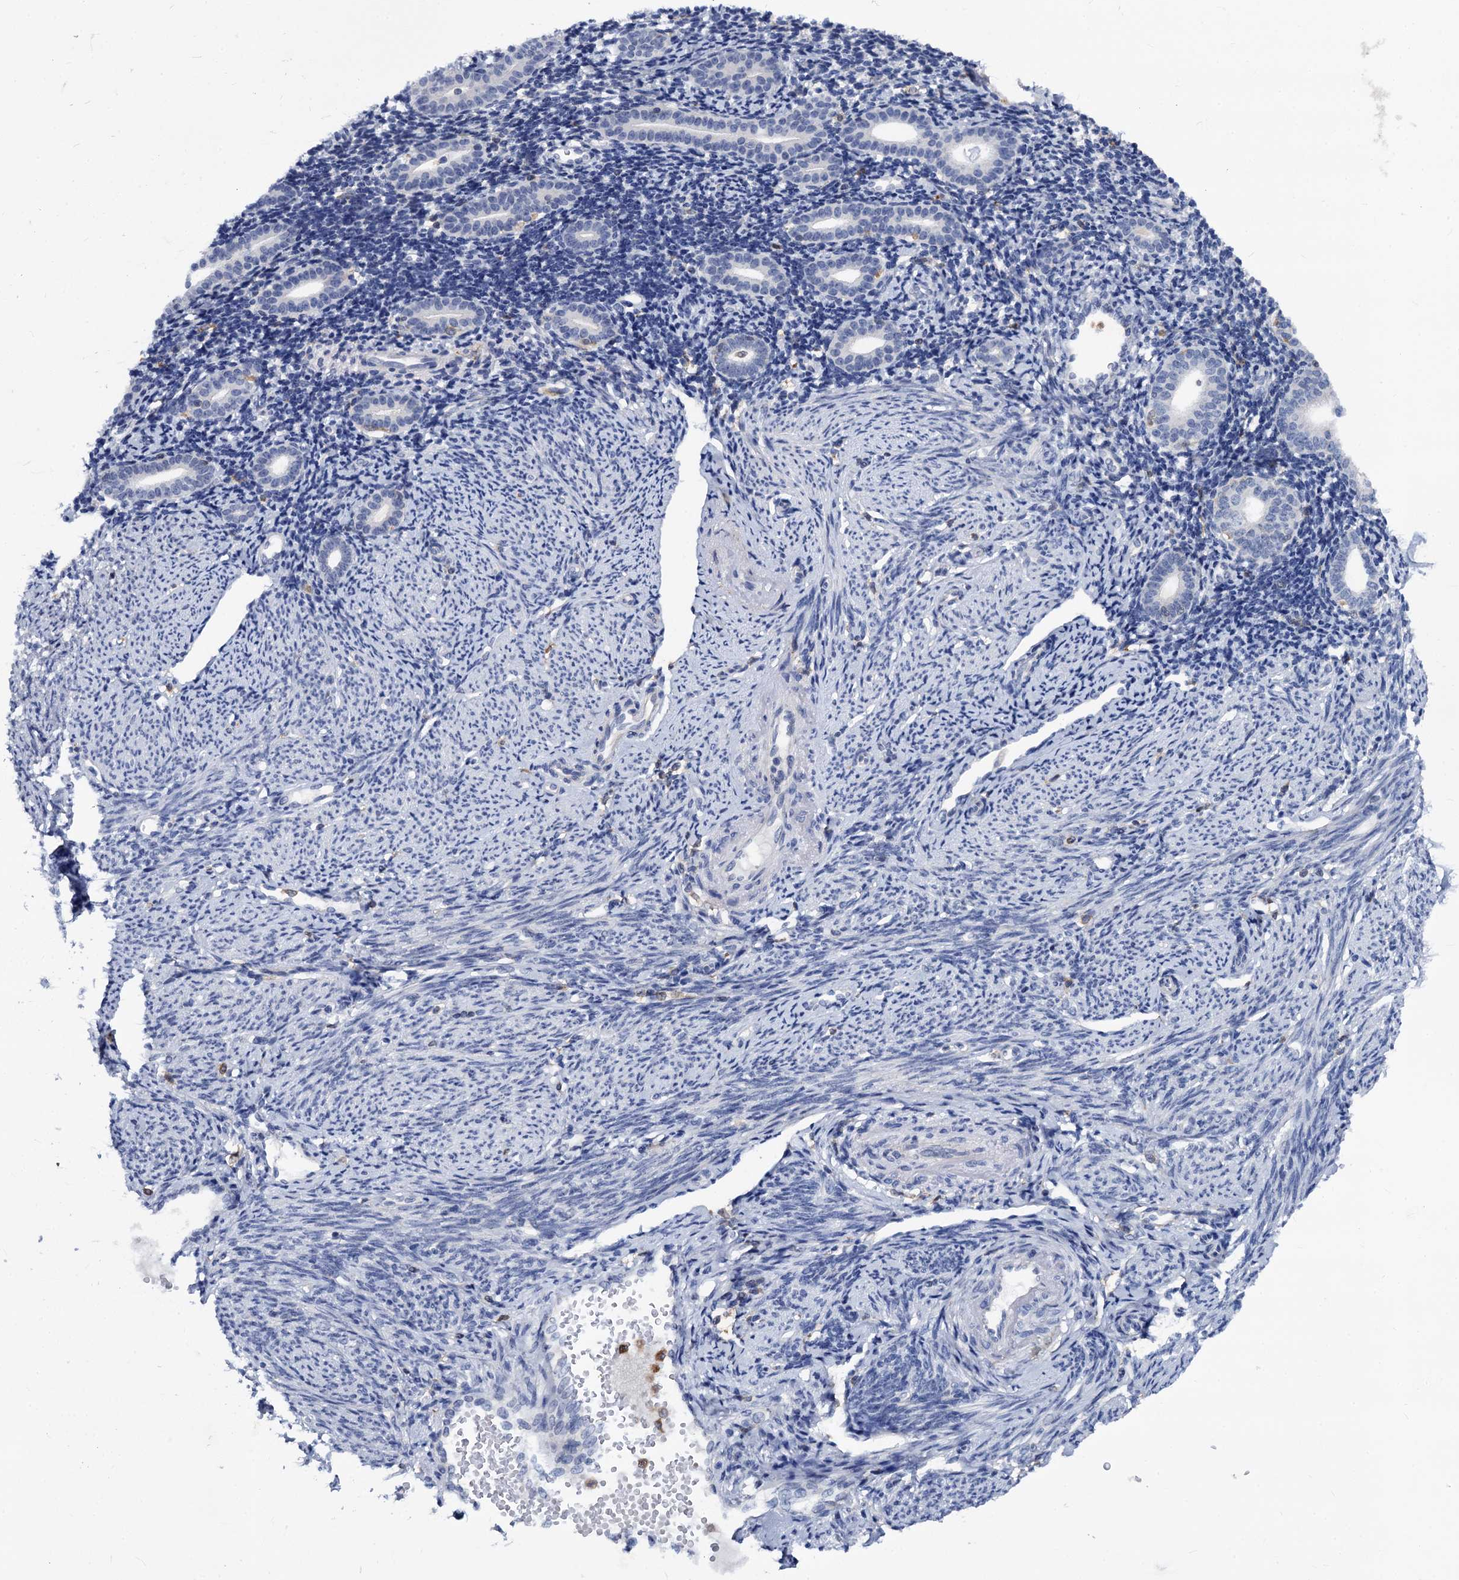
{"staining": {"intensity": "negative", "quantity": "none", "location": "none"}, "tissue": "endometrium", "cell_type": "Cells in endometrial stroma", "image_type": "normal", "snomed": [{"axis": "morphology", "description": "Normal tissue, NOS"}, {"axis": "topography", "description": "Endometrium"}], "caption": "Immunohistochemistry (IHC) image of normal endometrium: endometrium stained with DAB (3,3'-diaminobenzidine) shows no significant protein staining in cells in endometrial stroma.", "gene": "RHOG", "patient": {"sex": "female", "age": 56}}